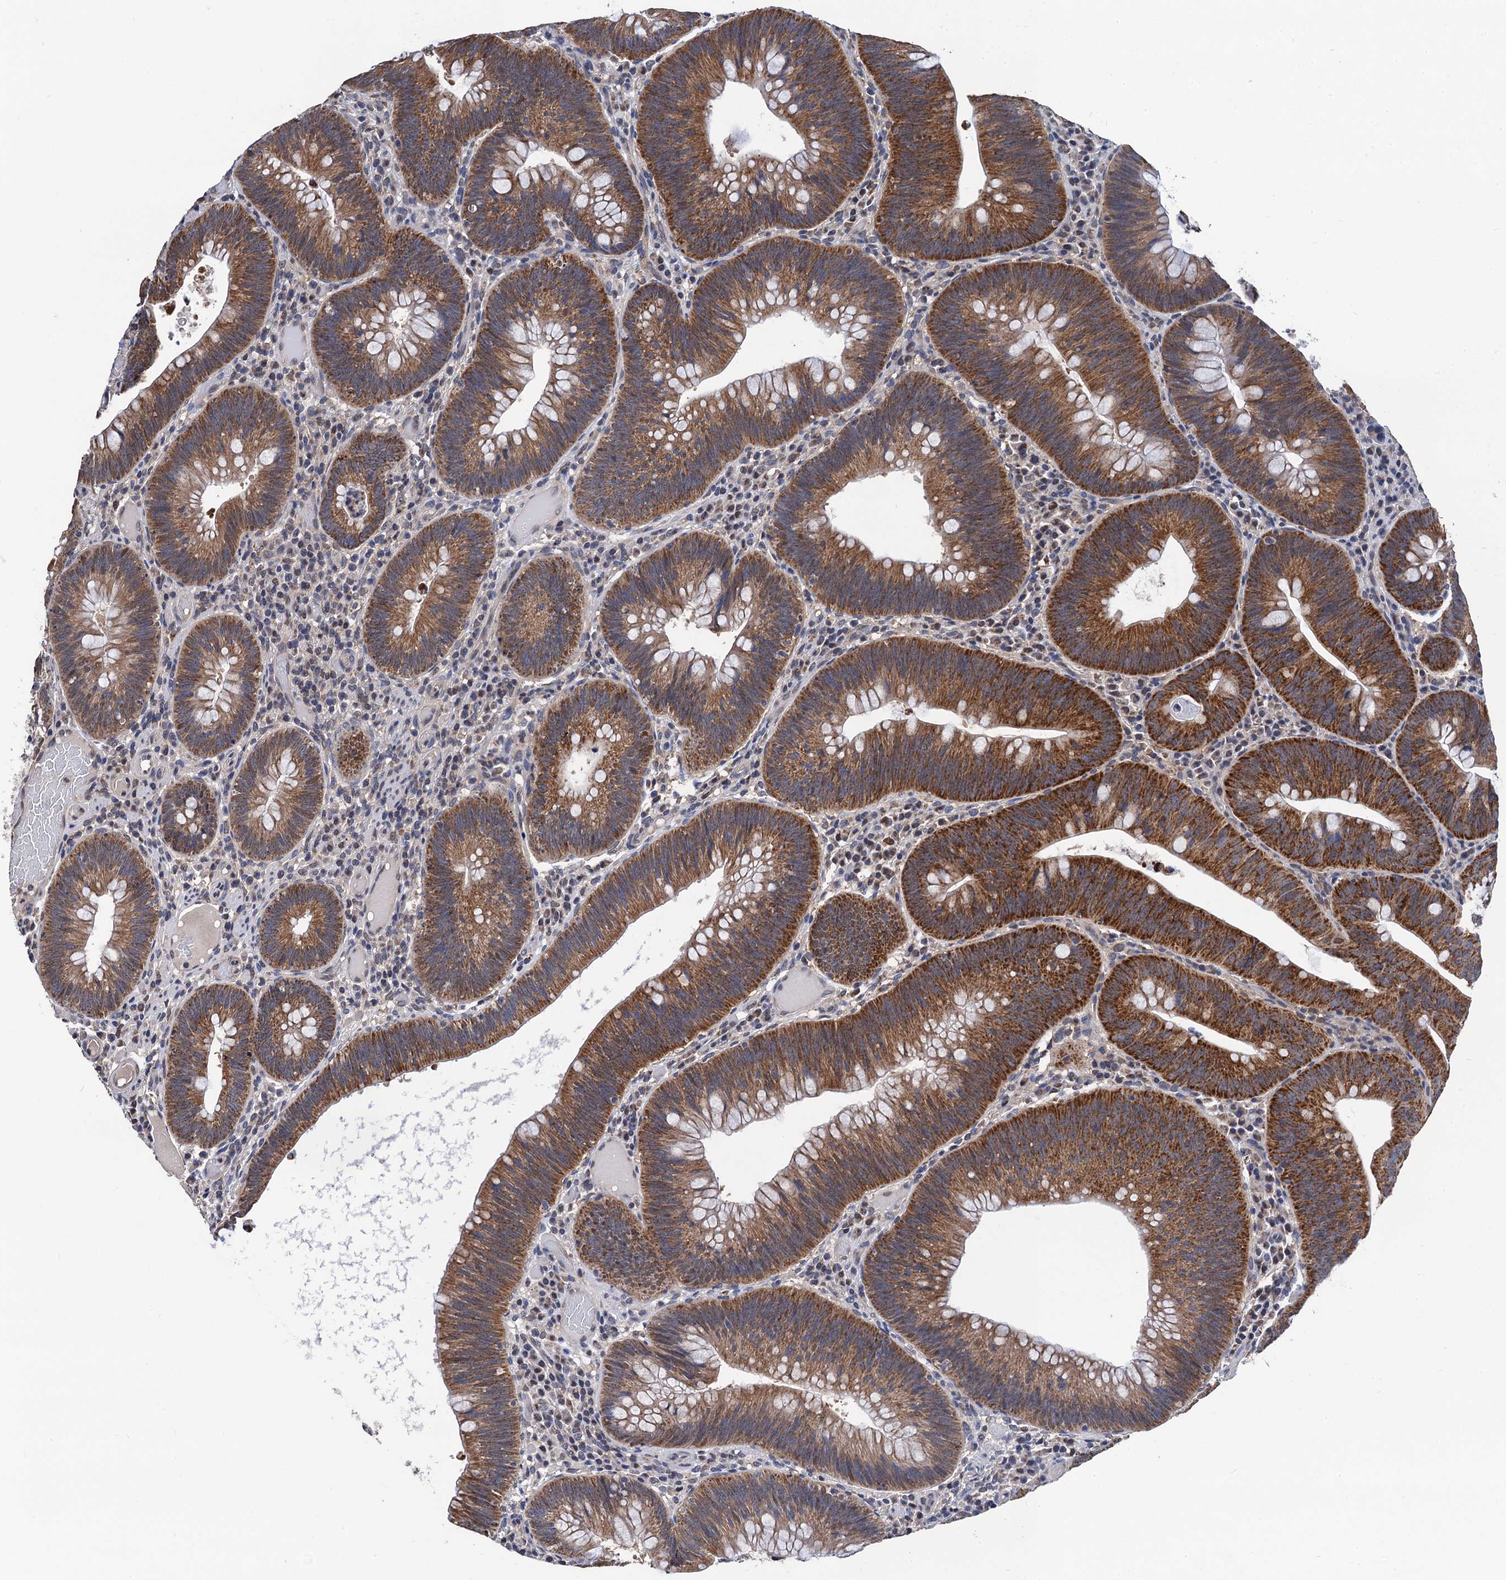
{"staining": {"intensity": "strong", "quantity": ">75%", "location": "cytoplasmic/membranous"}, "tissue": "colorectal cancer", "cell_type": "Tumor cells", "image_type": "cancer", "snomed": [{"axis": "morphology", "description": "Adenocarcinoma, NOS"}, {"axis": "topography", "description": "Rectum"}], "caption": "Strong cytoplasmic/membranous staining is appreciated in about >75% of tumor cells in colorectal cancer (adenocarcinoma).", "gene": "PTCD3", "patient": {"sex": "female", "age": 75}}